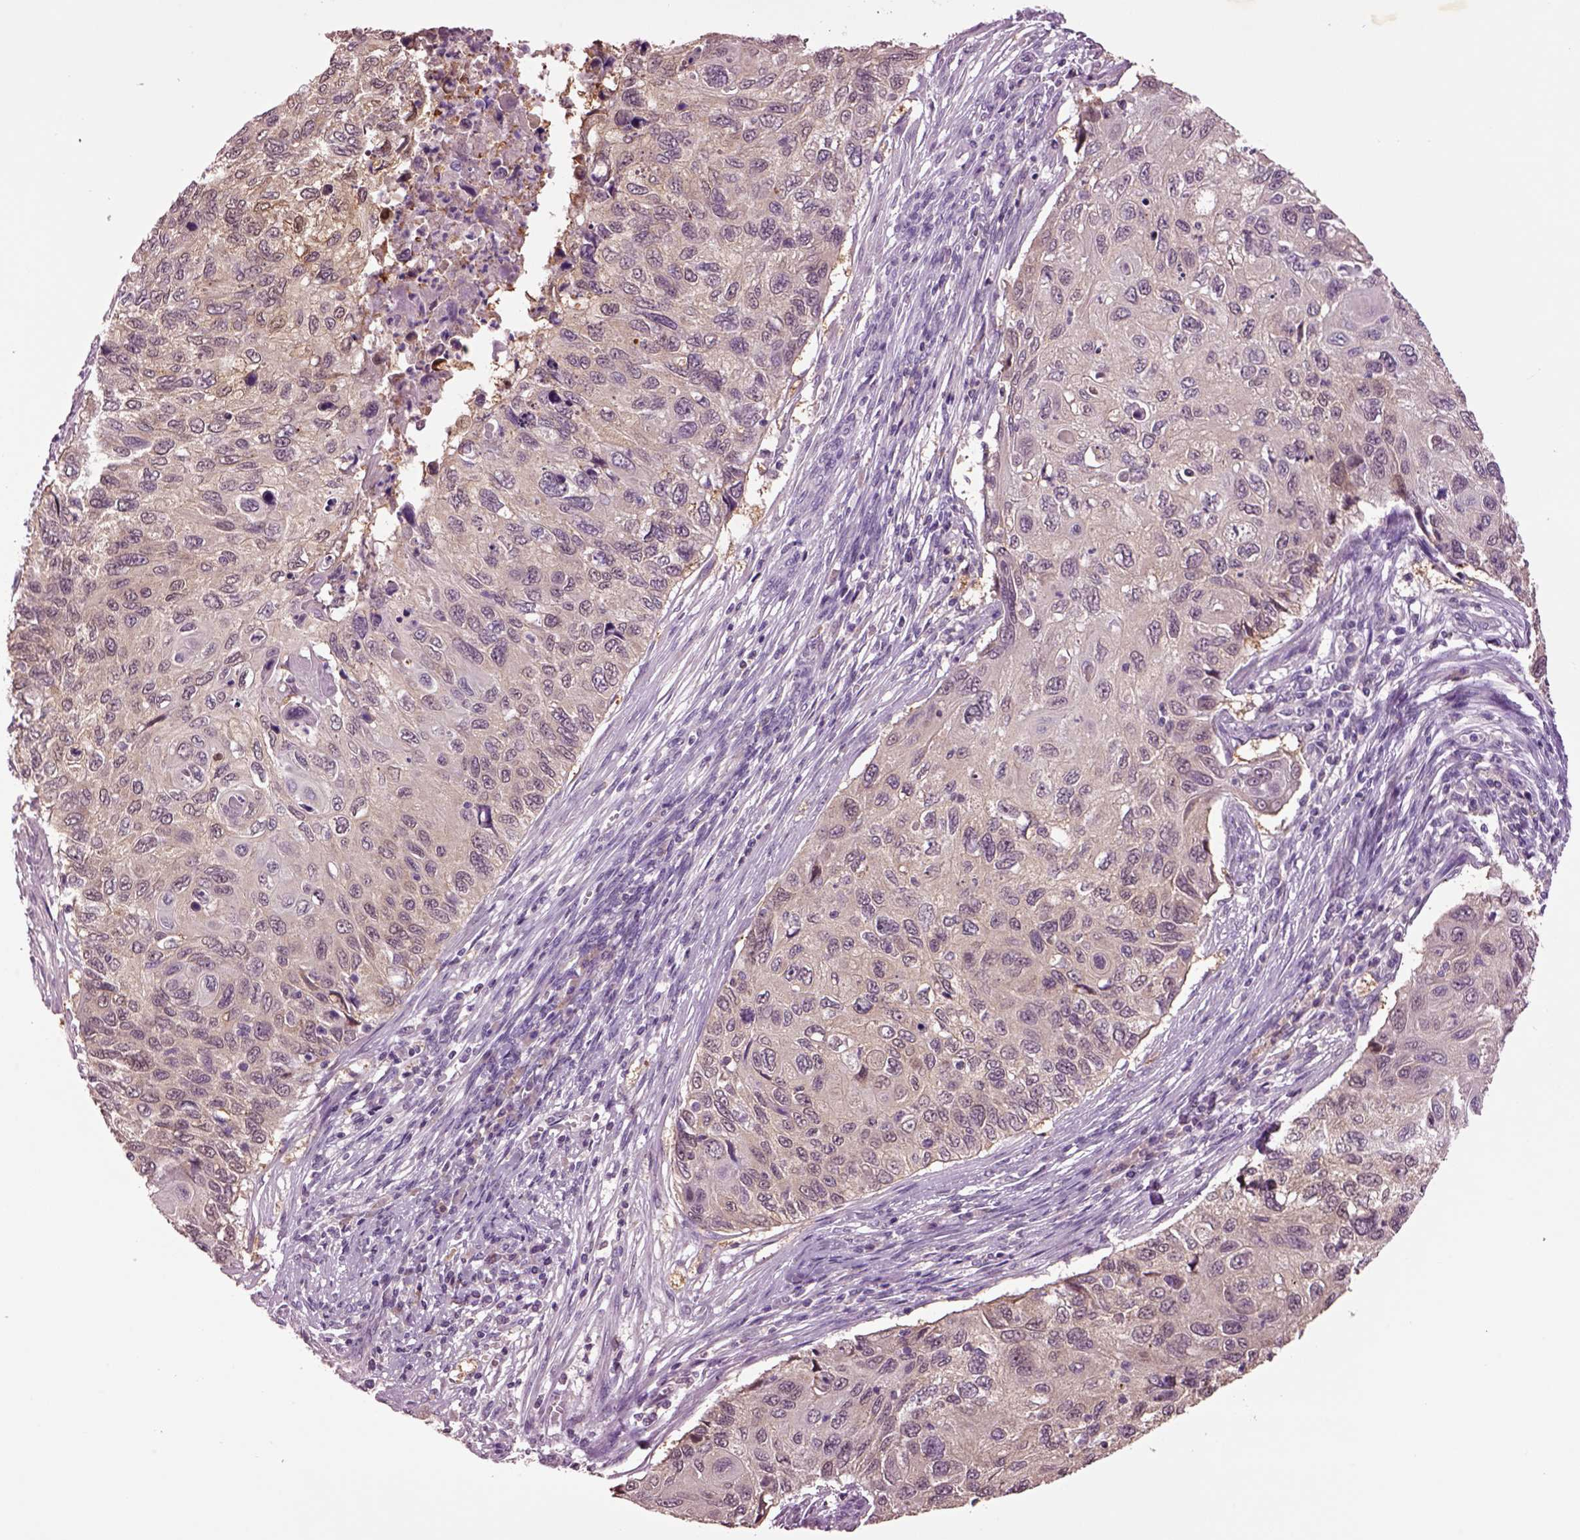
{"staining": {"intensity": "weak", "quantity": ">75%", "location": "cytoplasmic/membranous"}, "tissue": "cervical cancer", "cell_type": "Tumor cells", "image_type": "cancer", "snomed": [{"axis": "morphology", "description": "Squamous cell carcinoma, NOS"}, {"axis": "topography", "description": "Cervix"}], "caption": "A photomicrograph of cervical cancer (squamous cell carcinoma) stained for a protein reveals weak cytoplasmic/membranous brown staining in tumor cells.", "gene": "CLPSL1", "patient": {"sex": "female", "age": 70}}